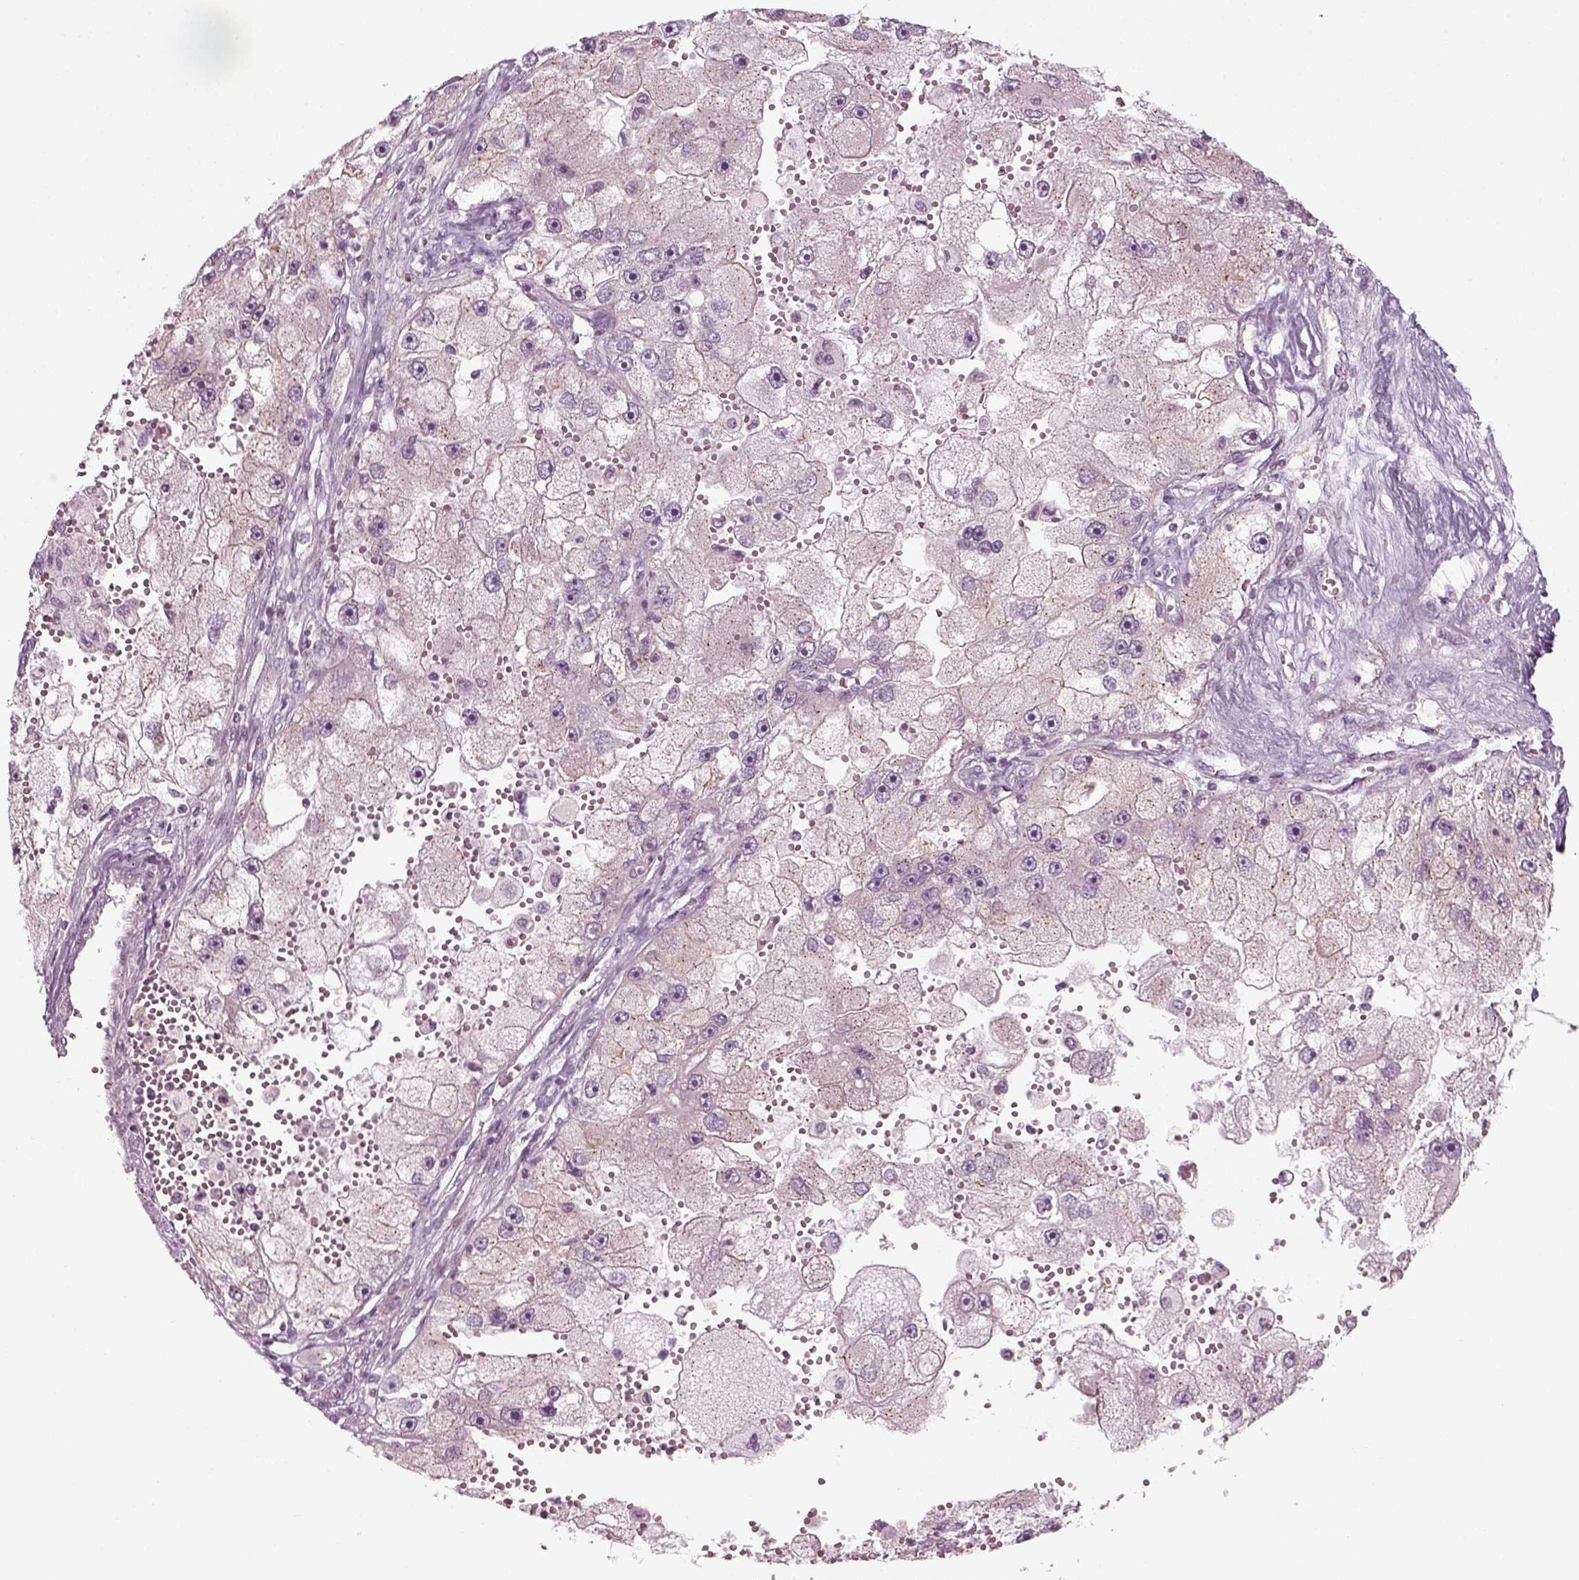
{"staining": {"intensity": "negative", "quantity": "none", "location": "none"}, "tissue": "renal cancer", "cell_type": "Tumor cells", "image_type": "cancer", "snomed": [{"axis": "morphology", "description": "Adenocarcinoma, NOS"}, {"axis": "topography", "description": "Kidney"}], "caption": "Immunohistochemical staining of human renal adenocarcinoma shows no significant staining in tumor cells.", "gene": "MLIP", "patient": {"sex": "male", "age": 63}}